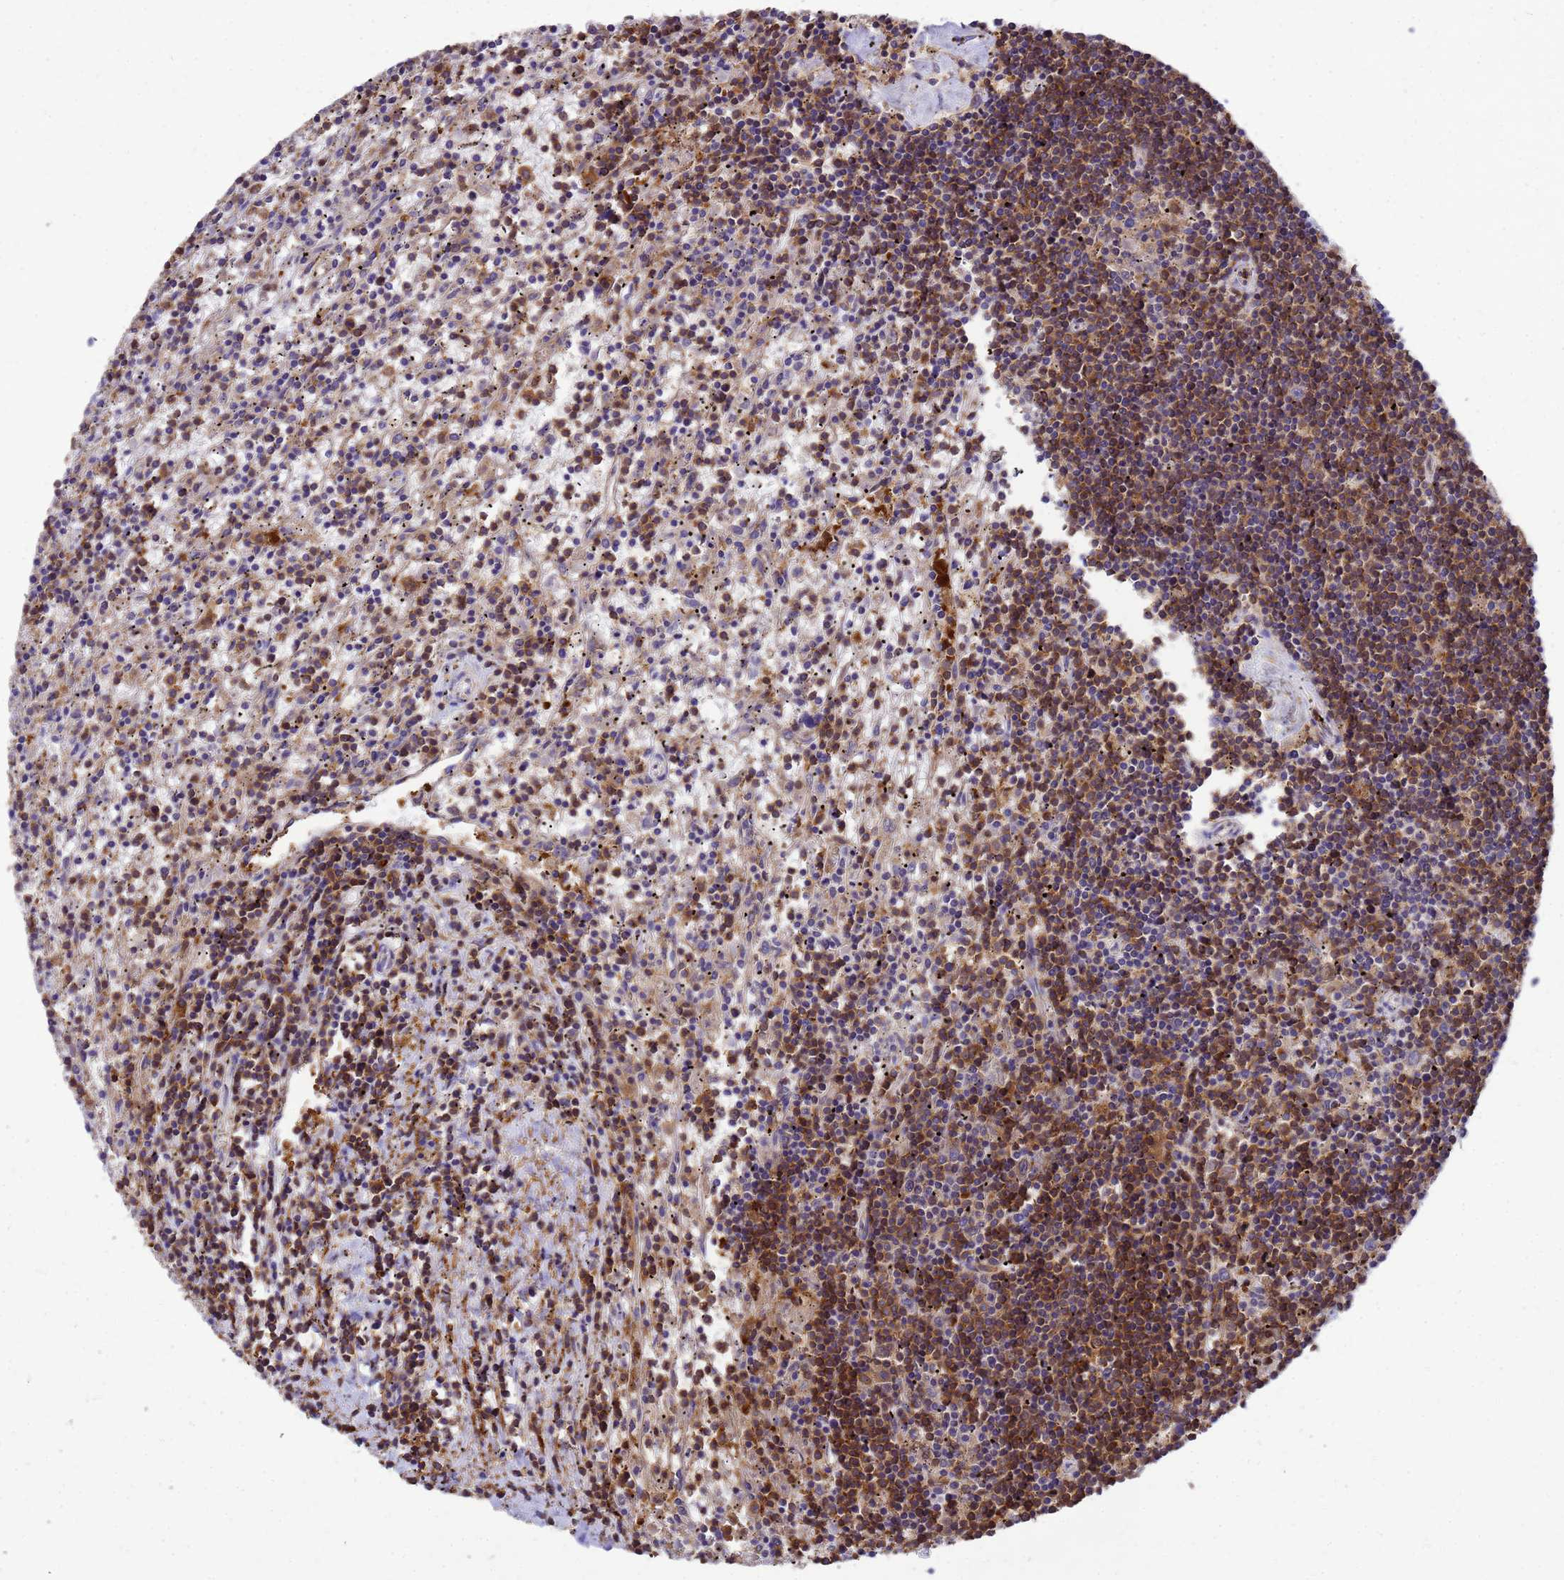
{"staining": {"intensity": "moderate", "quantity": "25%-75%", "location": "cytoplasmic/membranous"}, "tissue": "lymphoma", "cell_type": "Tumor cells", "image_type": "cancer", "snomed": [{"axis": "morphology", "description": "Malignant lymphoma, non-Hodgkin's type, Low grade"}, {"axis": "topography", "description": "Spleen"}], "caption": "The immunohistochemical stain highlights moderate cytoplasmic/membranous expression in tumor cells of lymphoma tissue.", "gene": "ZNF235", "patient": {"sex": "male", "age": 76}}